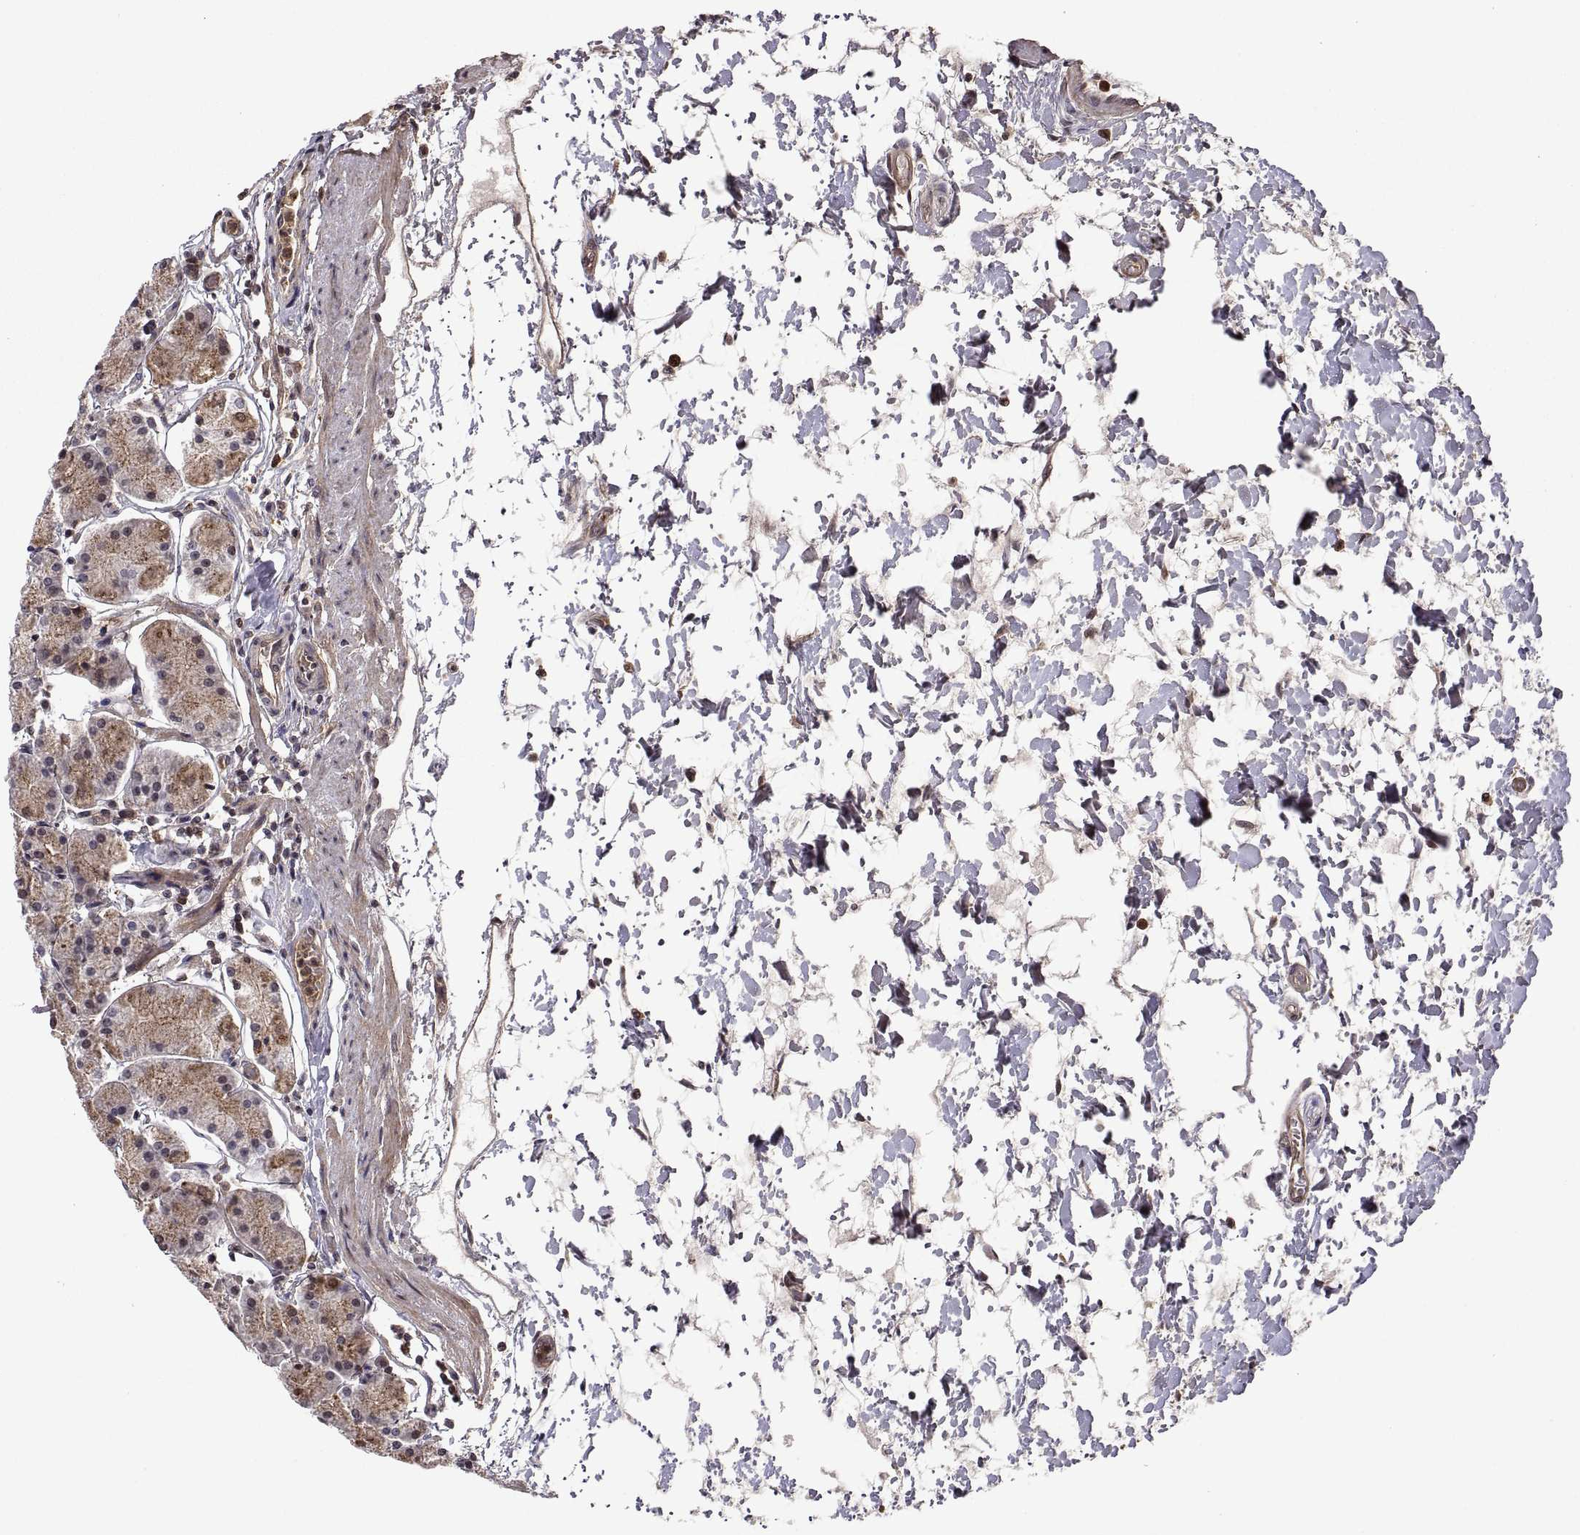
{"staining": {"intensity": "moderate", "quantity": ">75%", "location": "cytoplasmic/membranous"}, "tissue": "stomach", "cell_type": "Glandular cells", "image_type": "normal", "snomed": [{"axis": "morphology", "description": "Normal tissue, NOS"}, {"axis": "topography", "description": "Stomach"}], "caption": "Immunohistochemistry (IHC) of benign human stomach shows medium levels of moderate cytoplasmic/membranous staining in approximately >75% of glandular cells.", "gene": "ZNRF2", "patient": {"sex": "male", "age": 54}}